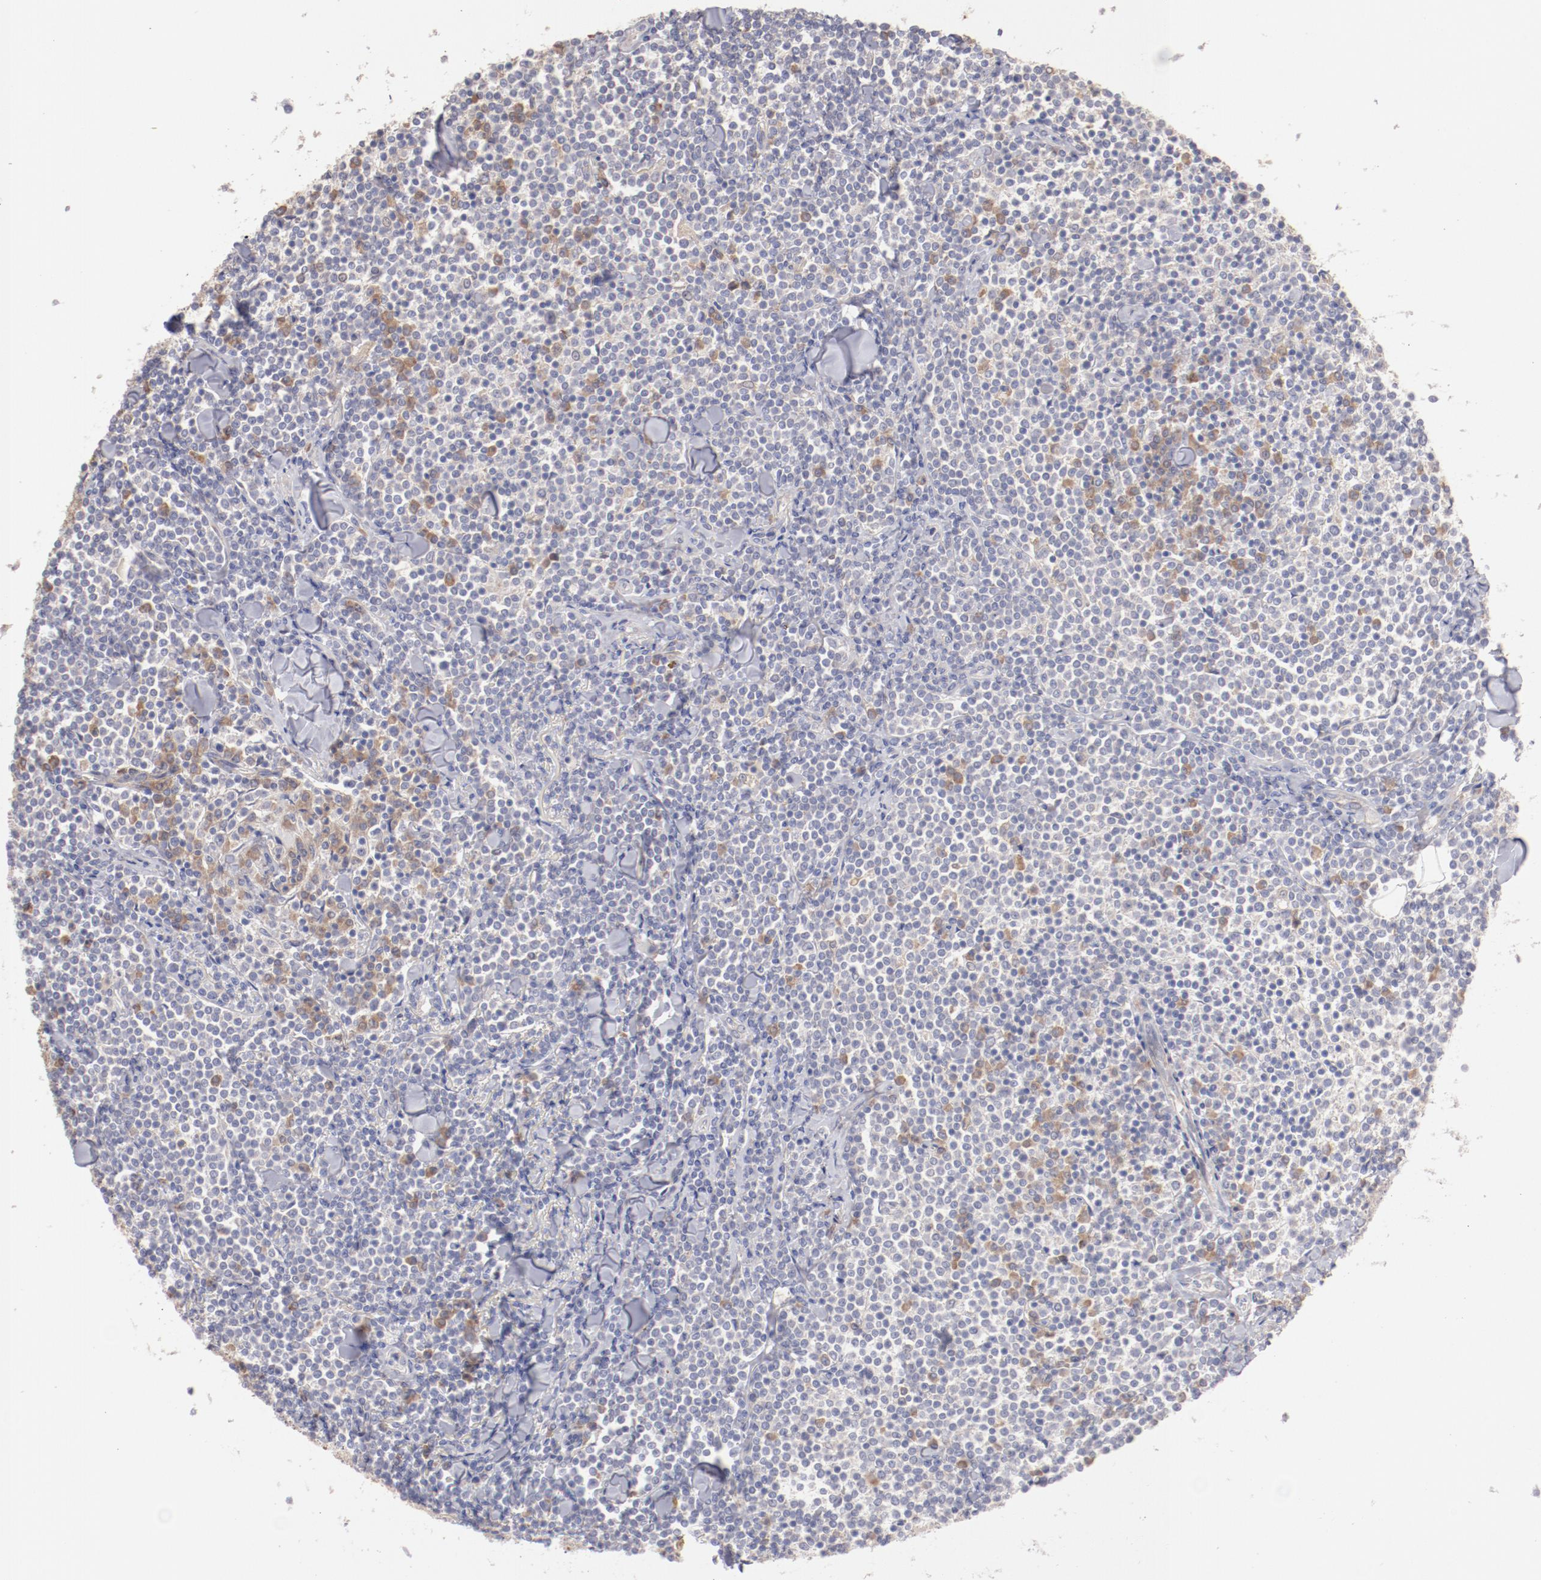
{"staining": {"intensity": "negative", "quantity": "none", "location": "none"}, "tissue": "lymphoma", "cell_type": "Tumor cells", "image_type": "cancer", "snomed": [{"axis": "morphology", "description": "Malignant lymphoma, non-Hodgkin's type, Low grade"}, {"axis": "topography", "description": "Soft tissue"}], "caption": "Tumor cells are negative for brown protein staining in low-grade malignant lymphoma, non-Hodgkin's type.", "gene": "ENTPD5", "patient": {"sex": "male", "age": 92}}